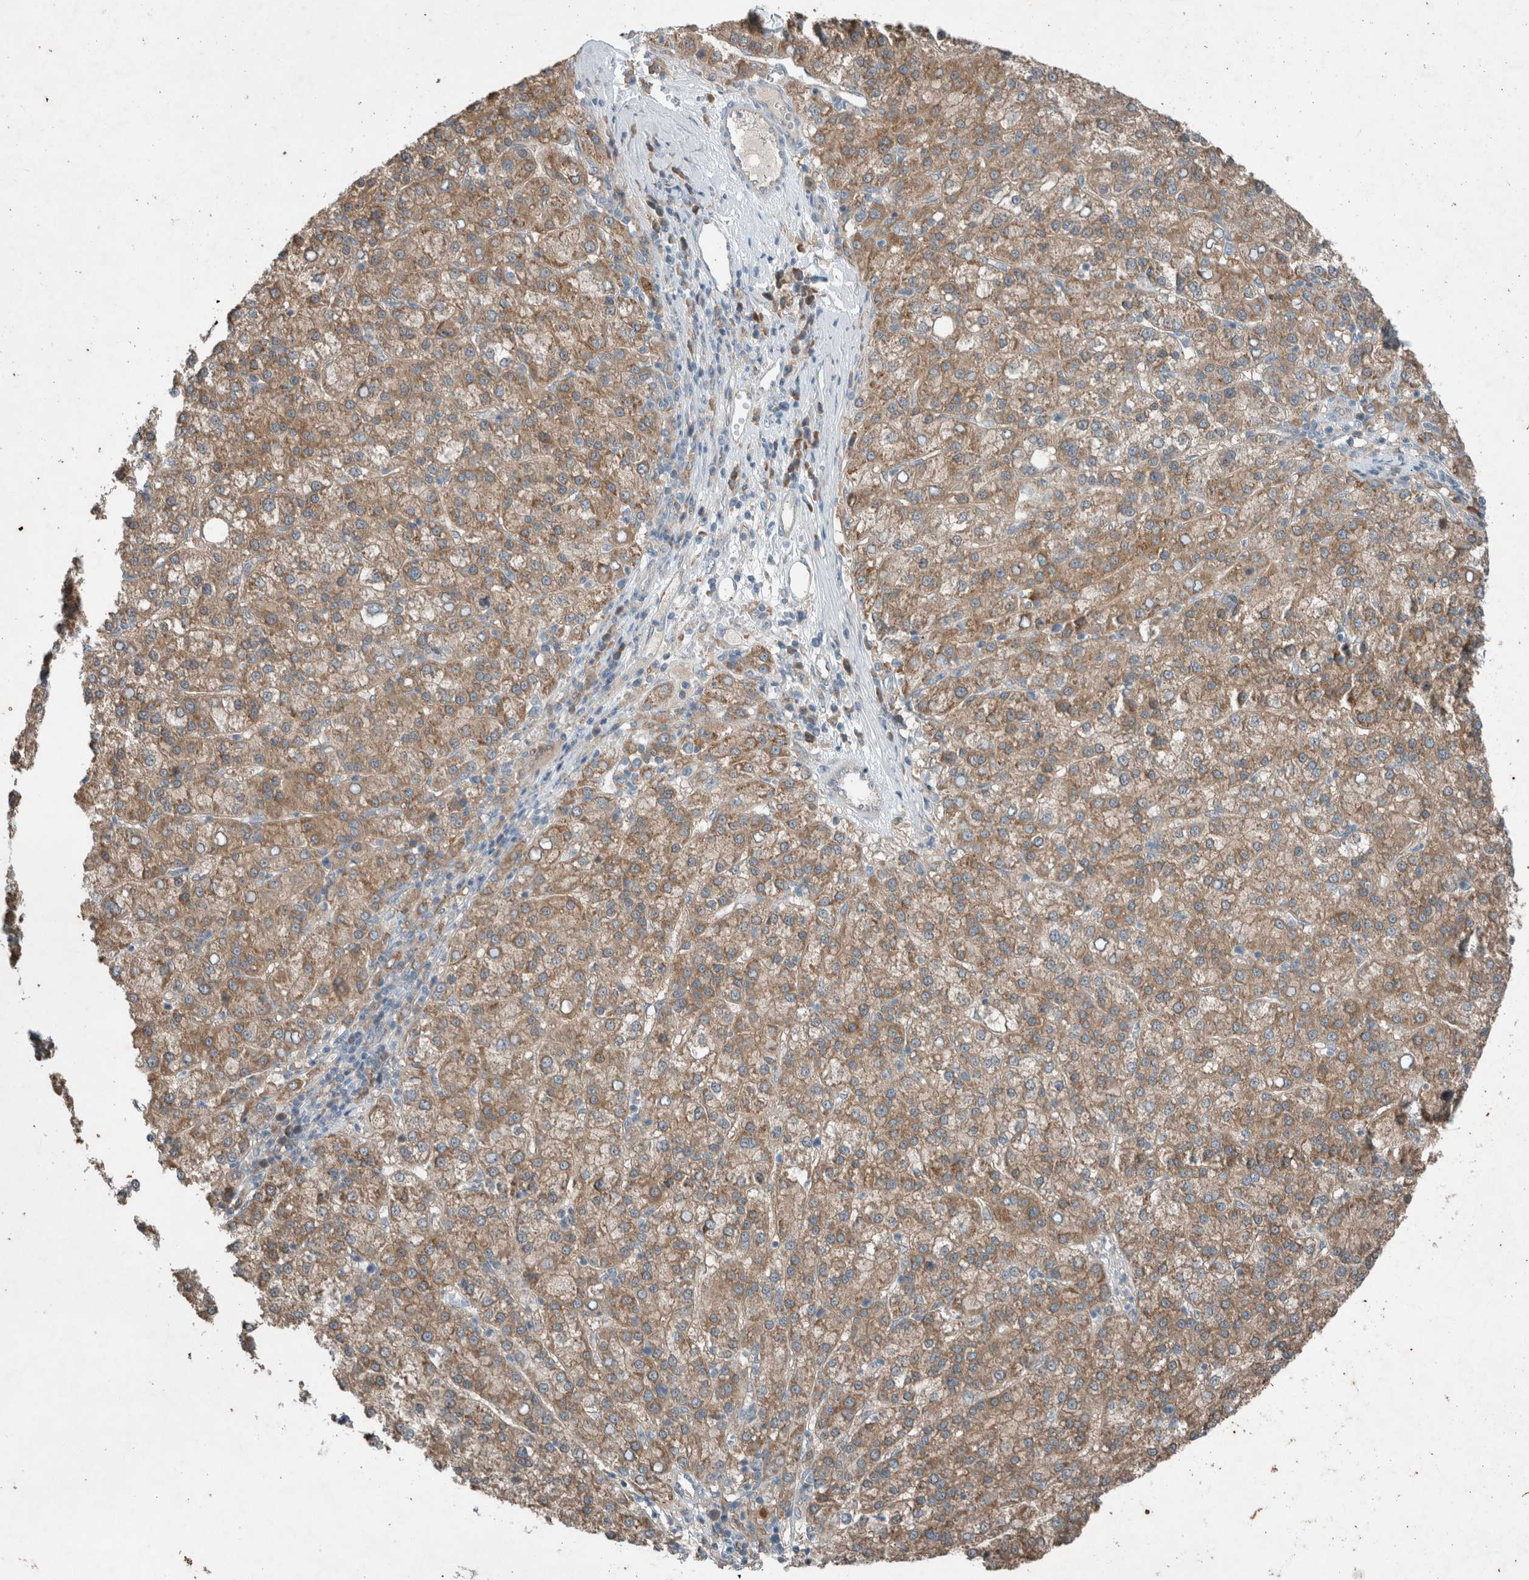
{"staining": {"intensity": "moderate", "quantity": ">75%", "location": "cytoplasmic/membranous"}, "tissue": "liver cancer", "cell_type": "Tumor cells", "image_type": "cancer", "snomed": [{"axis": "morphology", "description": "Carcinoma, Hepatocellular, NOS"}, {"axis": "topography", "description": "Liver"}], "caption": "Protein expression analysis of human liver hepatocellular carcinoma reveals moderate cytoplasmic/membranous positivity in approximately >75% of tumor cells. The staining was performed using DAB (3,3'-diaminobenzidine), with brown indicating positive protein expression. Nuclei are stained blue with hematoxylin.", "gene": "RALGDS", "patient": {"sex": "female", "age": 58}}